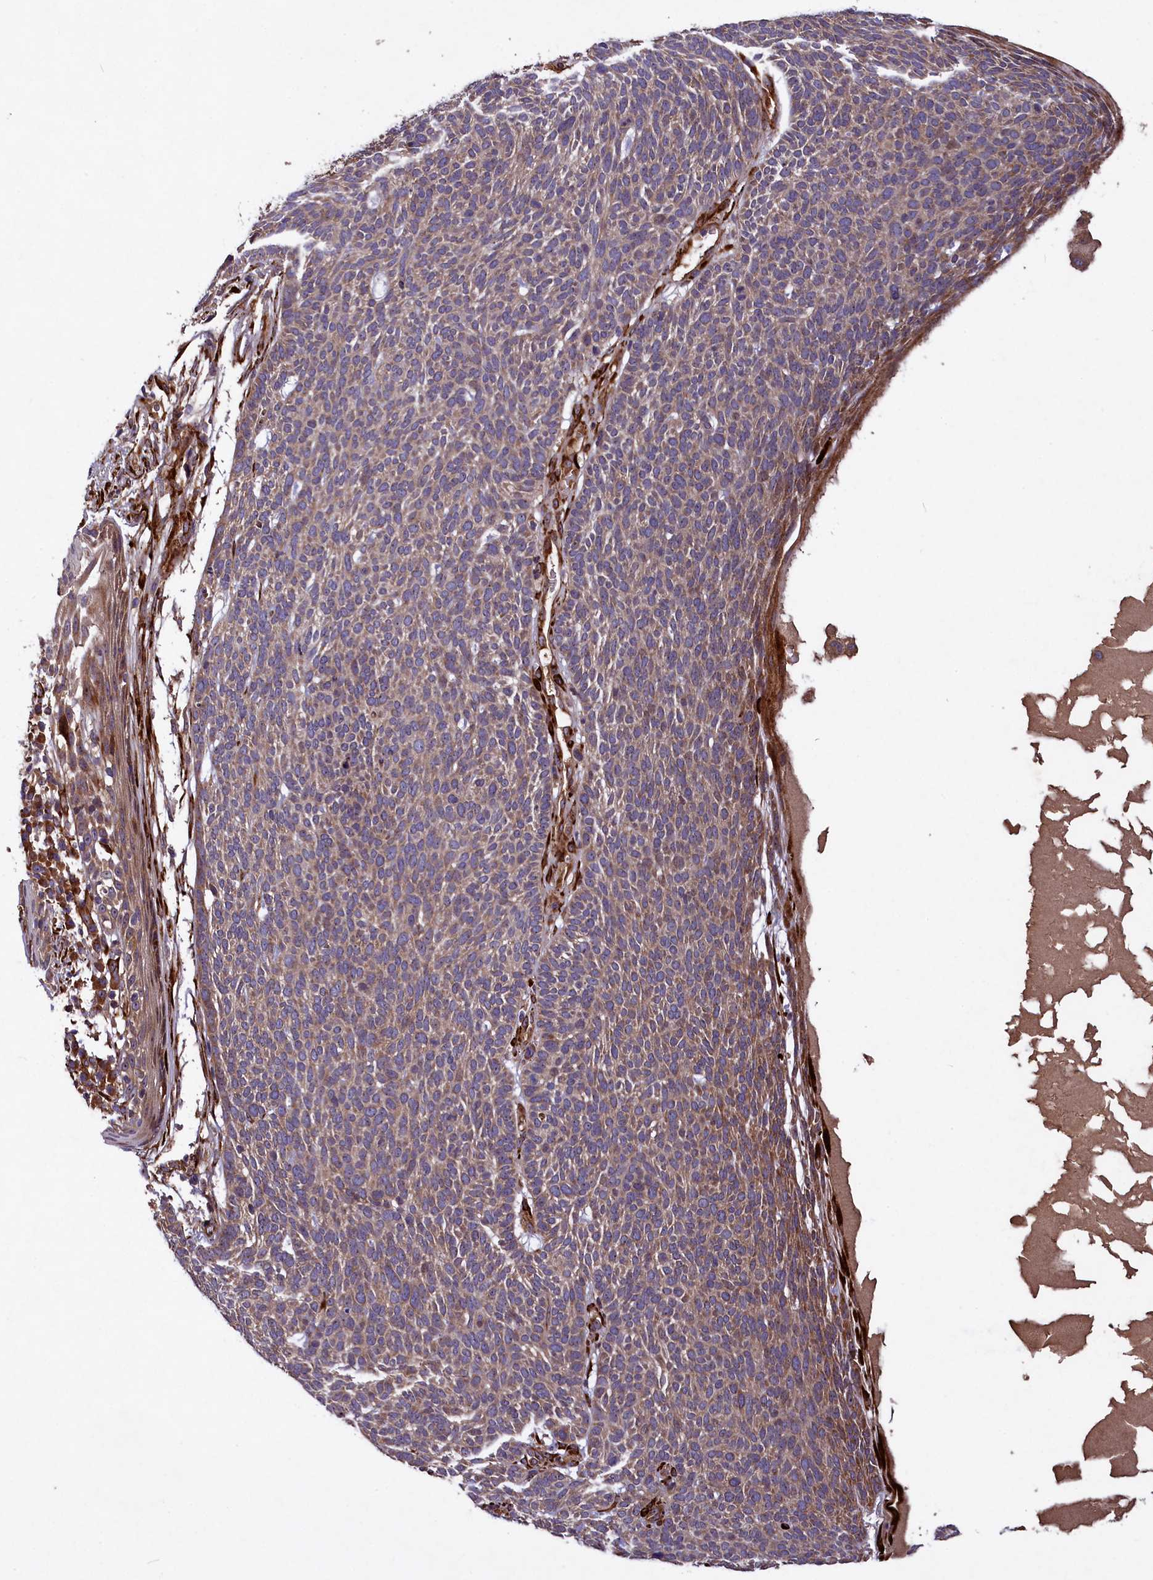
{"staining": {"intensity": "weak", "quantity": ">75%", "location": "cytoplasmic/membranous"}, "tissue": "skin cancer", "cell_type": "Tumor cells", "image_type": "cancer", "snomed": [{"axis": "morphology", "description": "Squamous cell carcinoma, NOS"}, {"axis": "topography", "description": "Skin"}], "caption": "Immunohistochemical staining of human skin cancer demonstrates low levels of weak cytoplasmic/membranous protein expression in approximately >75% of tumor cells.", "gene": "ARRDC4", "patient": {"sex": "female", "age": 90}}